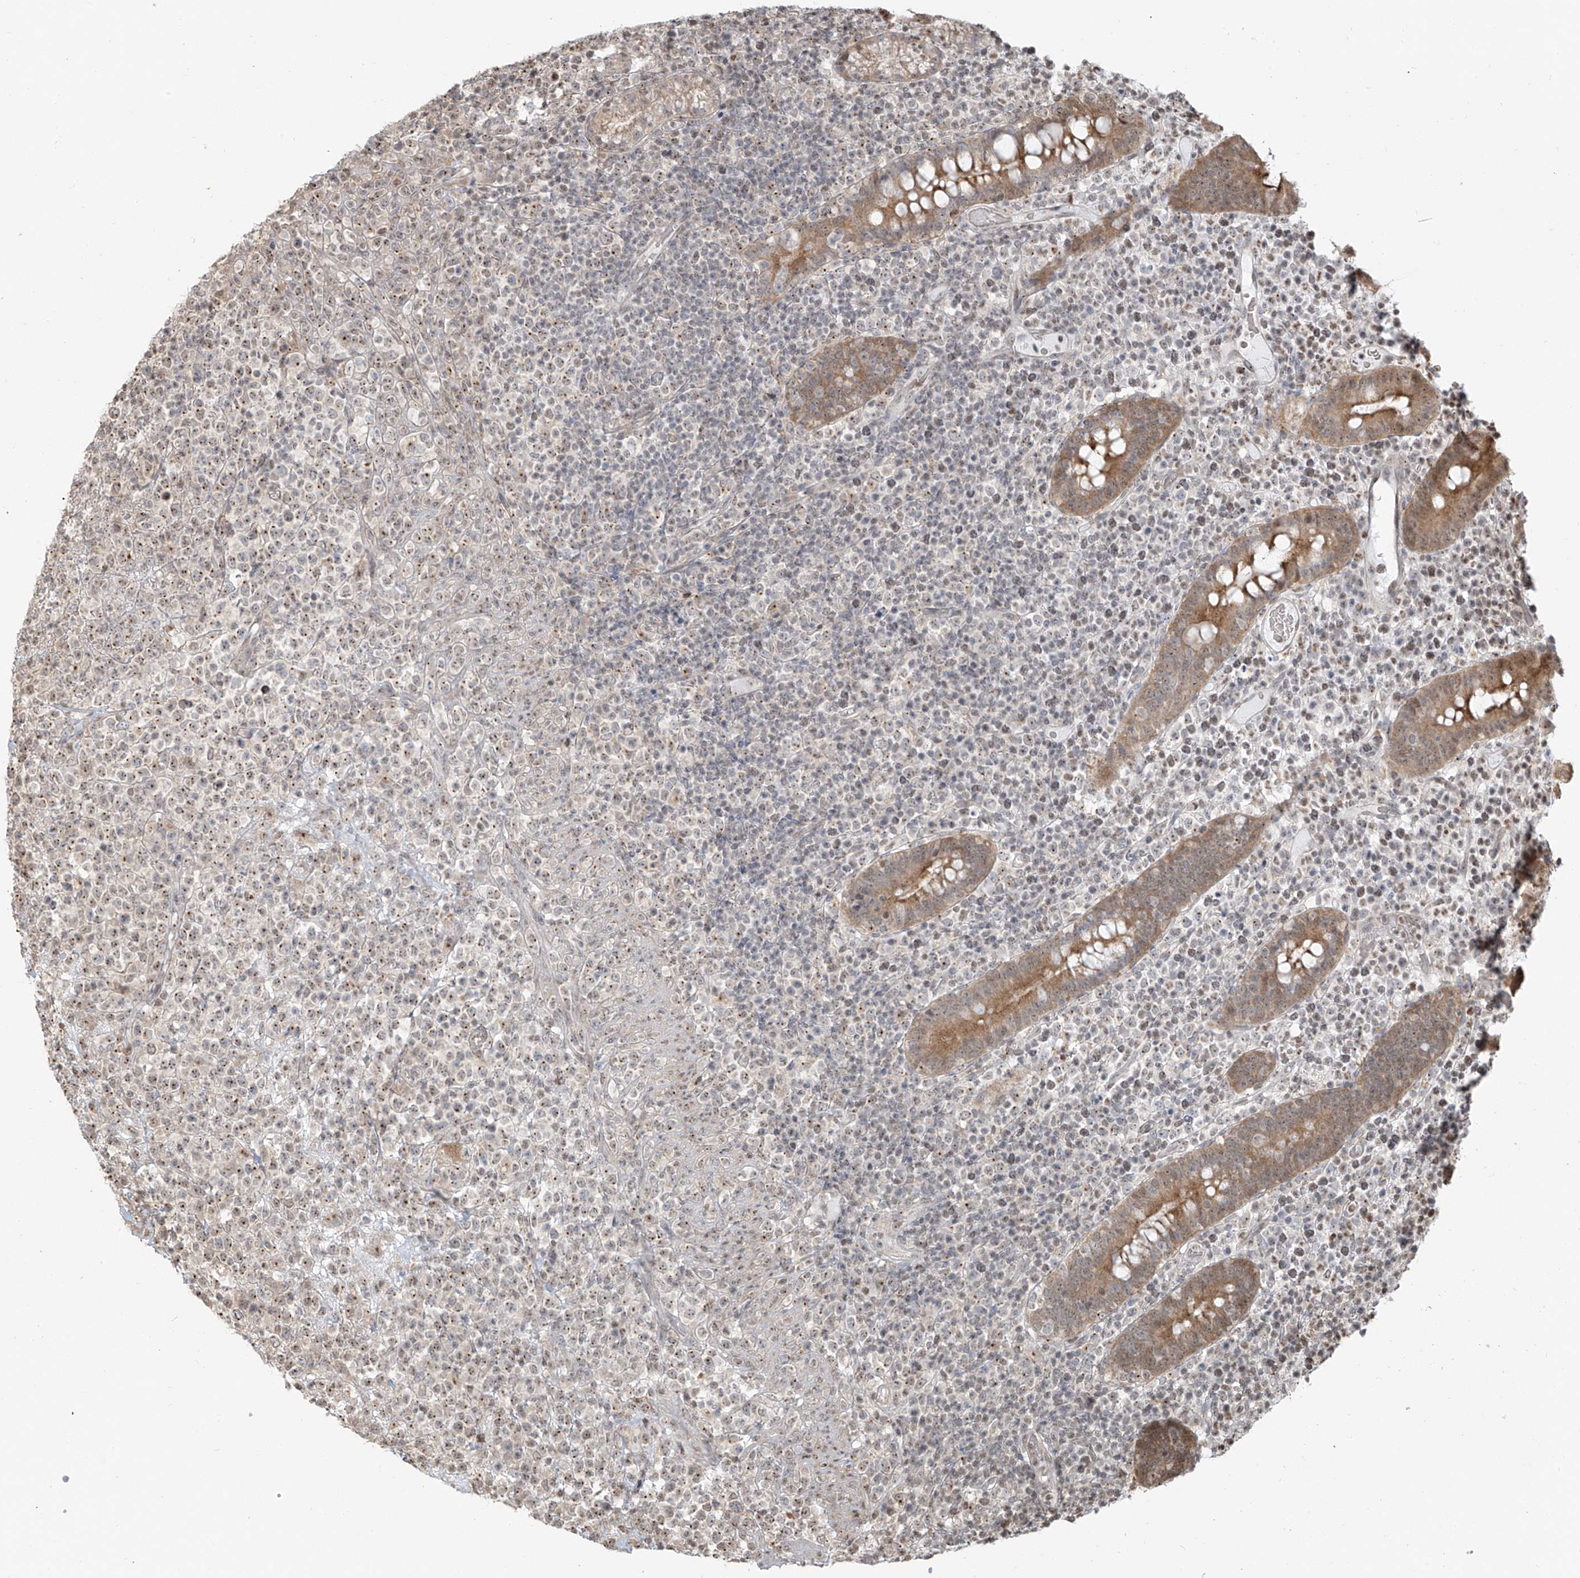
{"staining": {"intensity": "weak", "quantity": ">75%", "location": "nuclear"}, "tissue": "lymphoma", "cell_type": "Tumor cells", "image_type": "cancer", "snomed": [{"axis": "morphology", "description": "Malignant lymphoma, non-Hodgkin's type, High grade"}, {"axis": "topography", "description": "Colon"}], "caption": "A micrograph of human lymphoma stained for a protein shows weak nuclear brown staining in tumor cells. (DAB IHC, brown staining for protein, blue staining for nuclei).", "gene": "VMP1", "patient": {"sex": "female", "age": 53}}